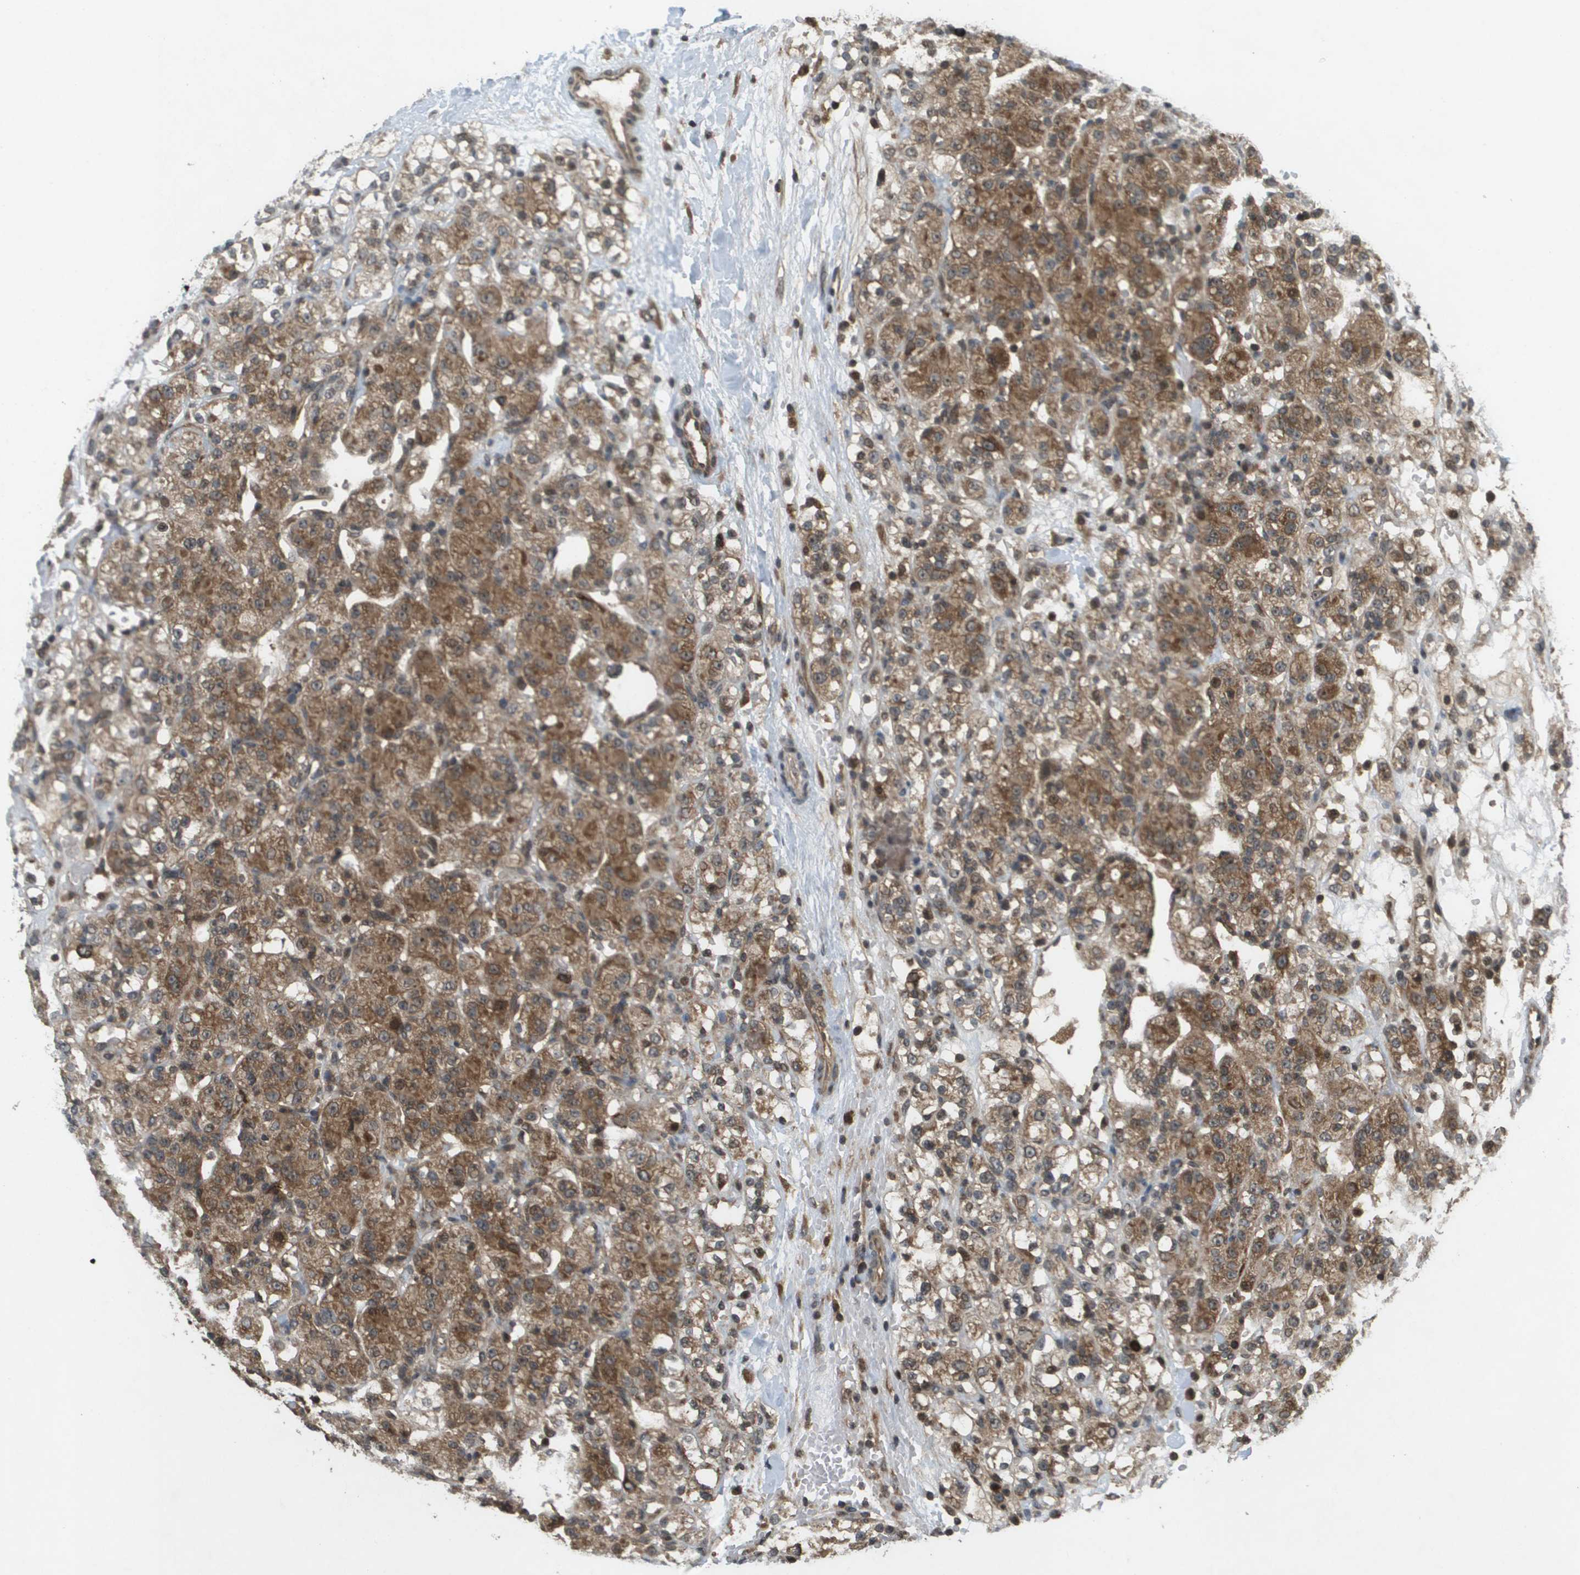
{"staining": {"intensity": "strong", "quantity": ">75%", "location": "cytoplasmic/membranous"}, "tissue": "renal cancer", "cell_type": "Tumor cells", "image_type": "cancer", "snomed": [{"axis": "morphology", "description": "Normal tissue, NOS"}, {"axis": "morphology", "description": "Adenocarcinoma, NOS"}, {"axis": "topography", "description": "Kidney"}], "caption": "Renal cancer stained with a protein marker reveals strong staining in tumor cells.", "gene": "KIF11", "patient": {"sex": "male", "age": 61}}